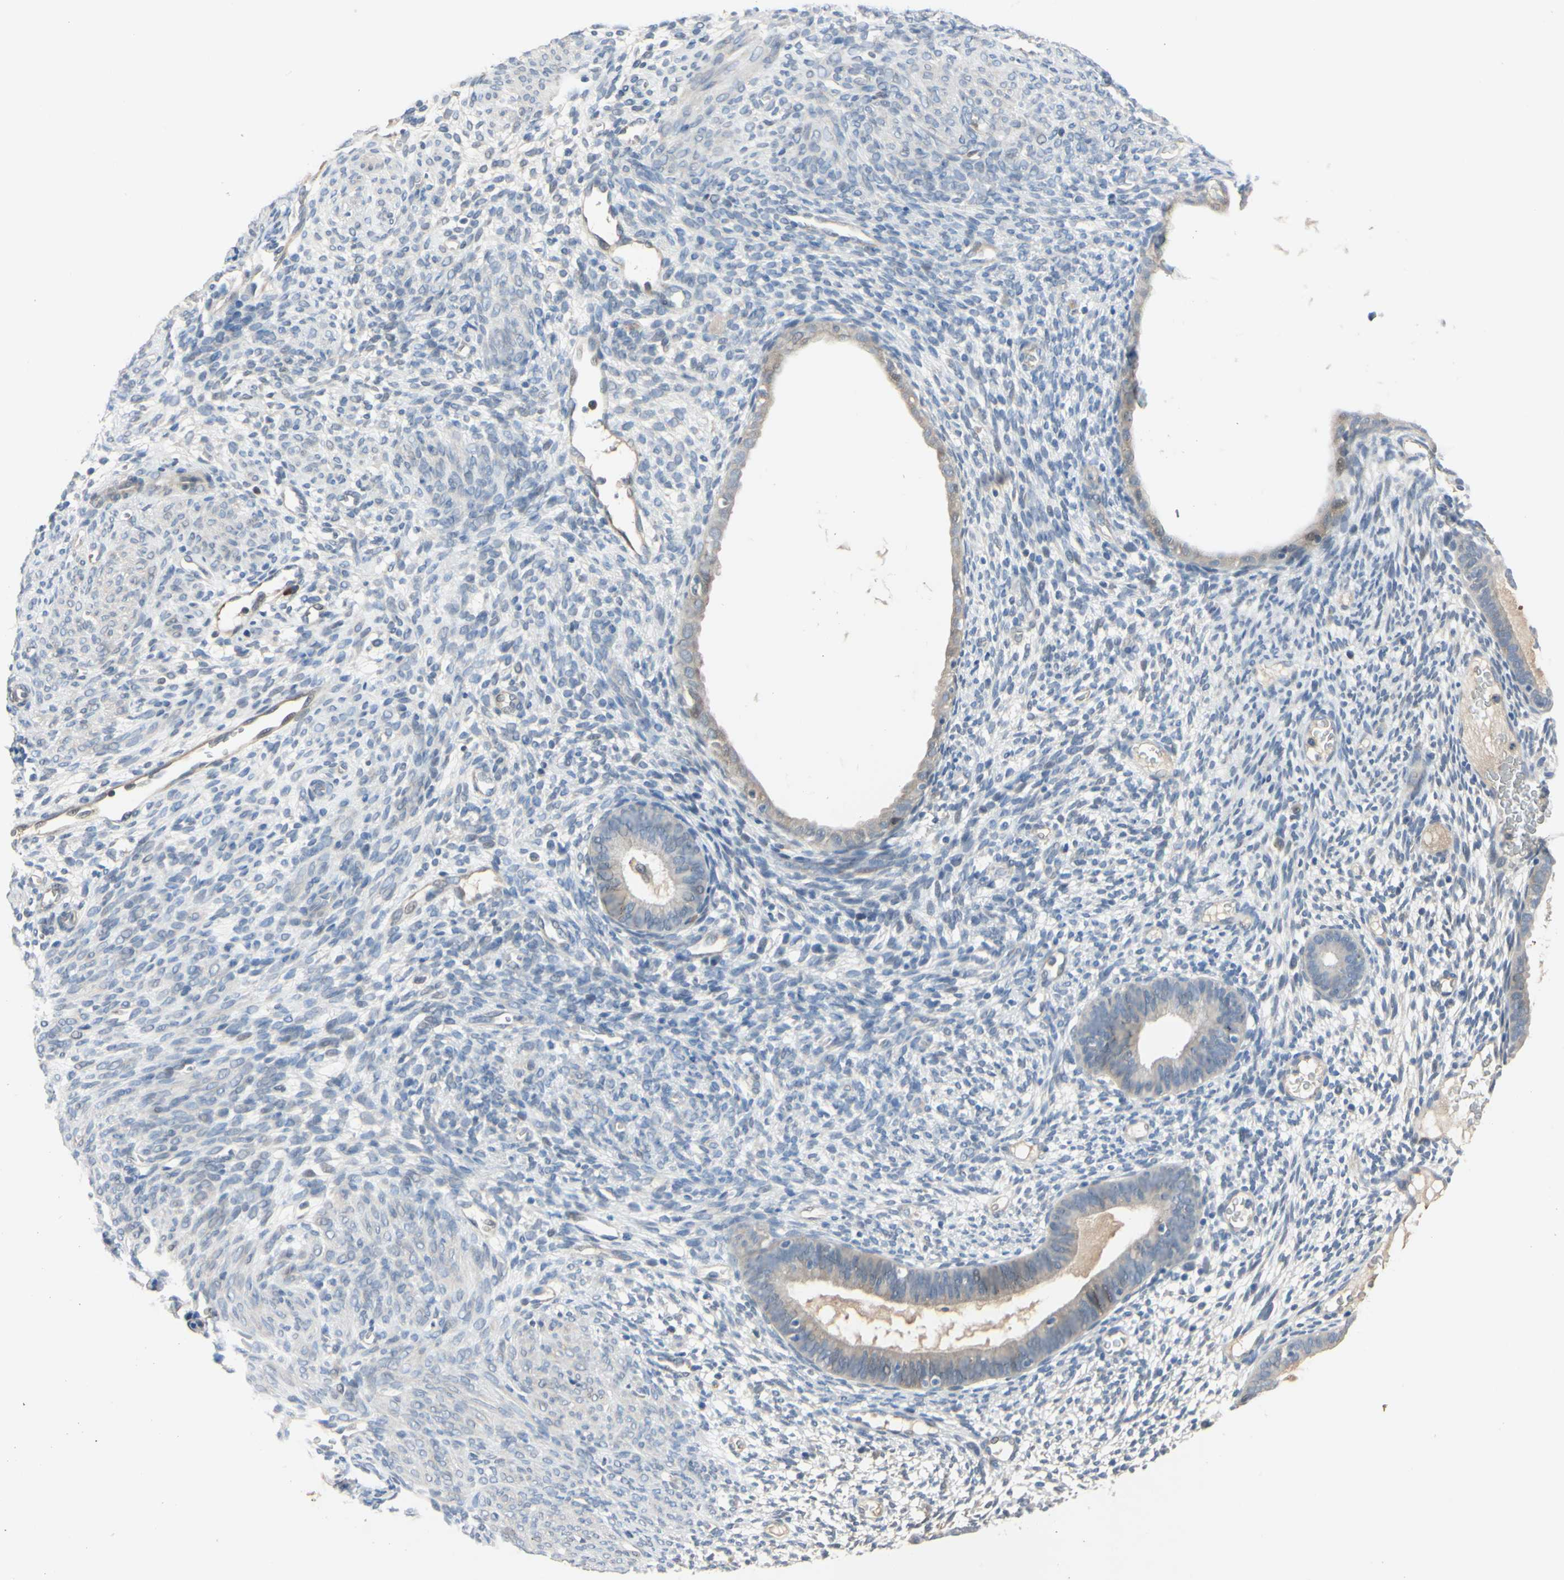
{"staining": {"intensity": "negative", "quantity": "none", "location": "none"}, "tissue": "endometrium", "cell_type": "Cells in endometrial stroma", "image_type": "normal", "snomed": [{"axis": "morphology", "description": "Normal tissue, NOS"}, {"axis": "morphology", "description": "Atrophy, NOS"}, {"axis": "topography", "description": "Uterus"}, {"axis": "topography", "description": "Endometrium"}], "caption": "Endometrium was stained to show a protein in brown. There is no significant expression in cells in endometrial stroma. The staining is performed using DAB brown chromogen with nuclei counter-stained in using hematoxylin.", "gene": "LHX9", "patient": {"sex": "female", "age": 68}}